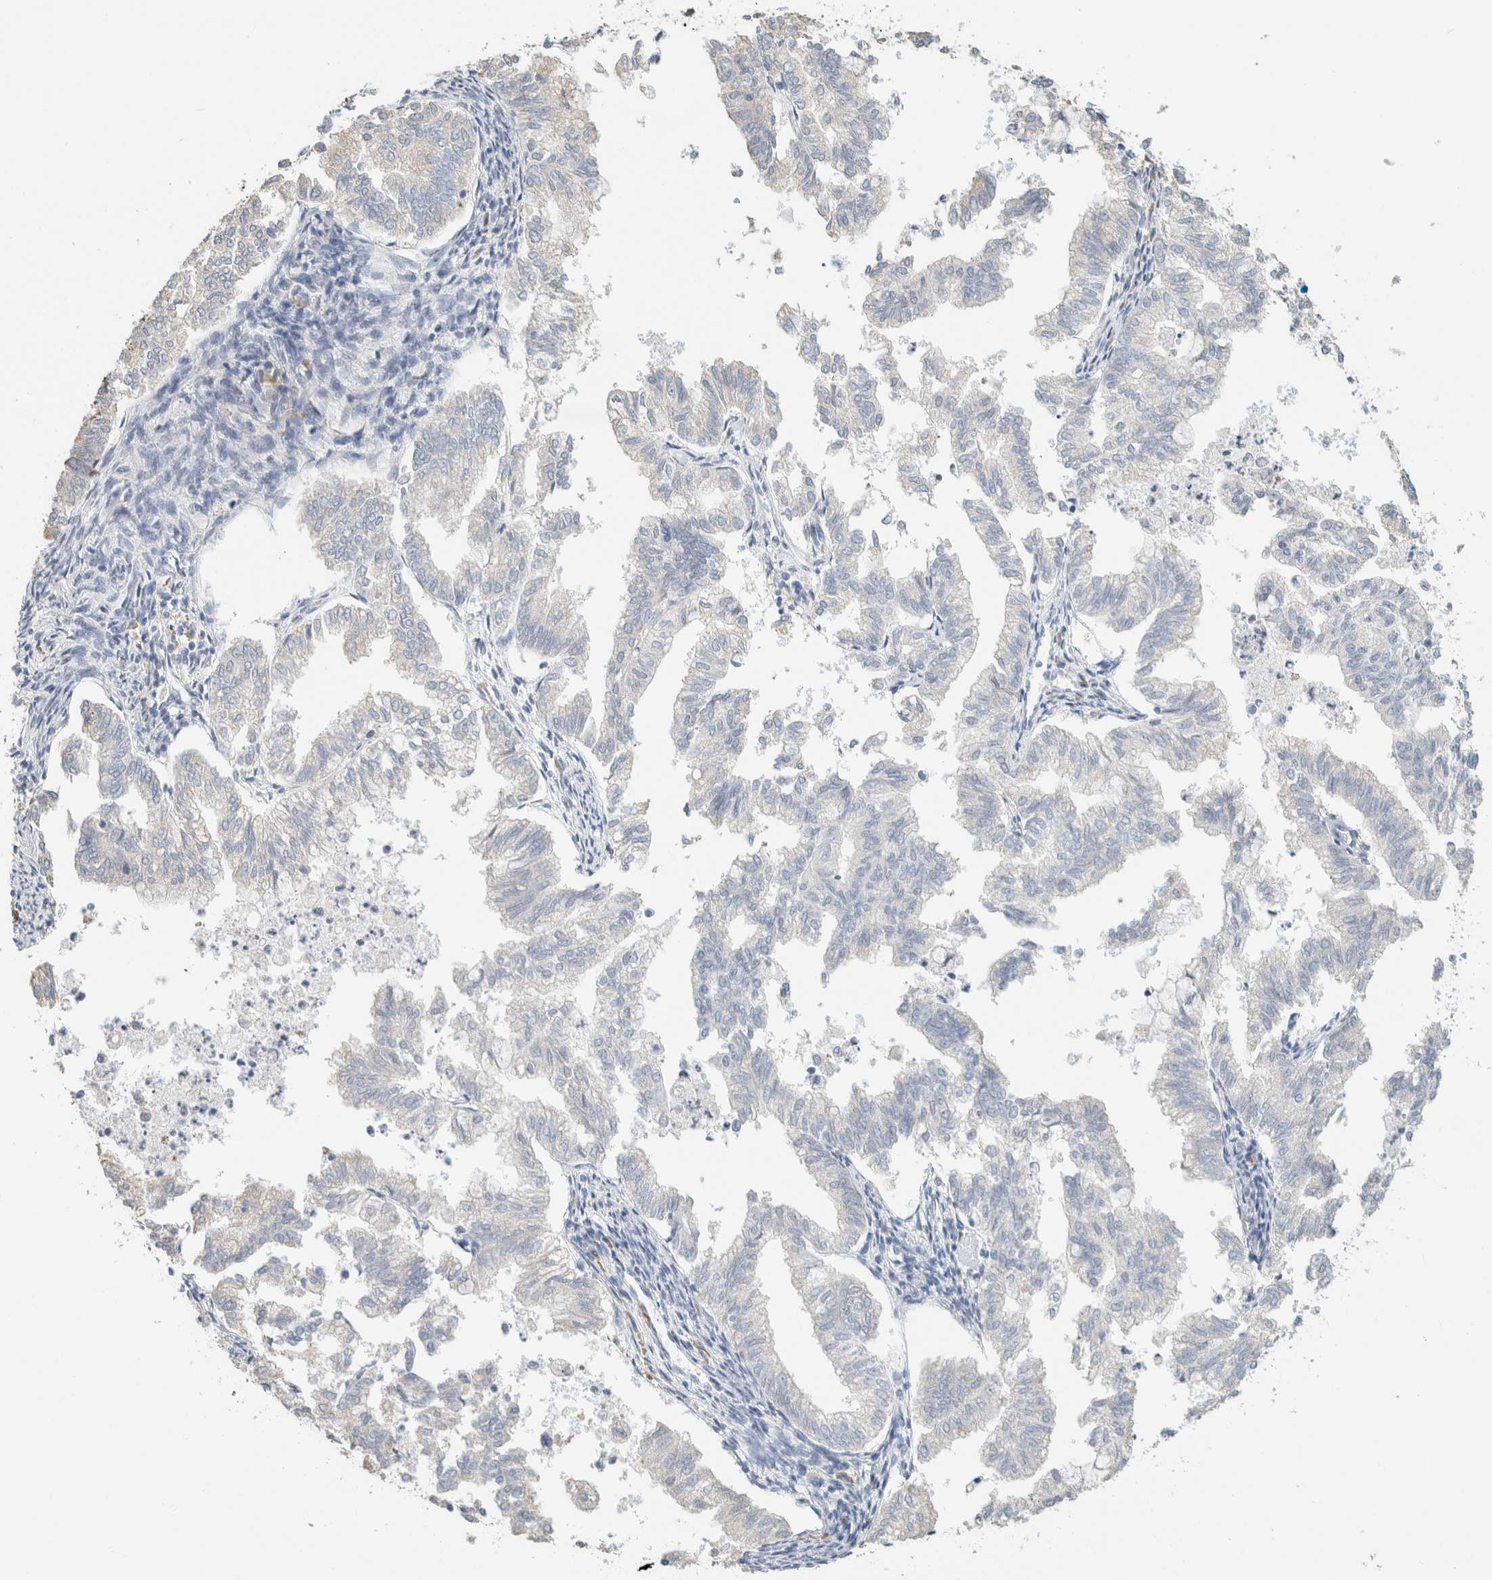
{"staining": {"intensity": "negative", "quantity": "none", "location": "none"}, "tissue": "endometrial cancer", "cell_type": "Tumor cells", "image_type": "cancer", "snomed": [{"axis": "morphology", "description": "Necrosis, NOS"}, {"axis": "morphology", "description": "Adenocarcinoma, NOS"}, {"axis": "topography", "description": "Endometrium"}], "caption": "This is an IHC micrograph of human adenocarcinoma (endometrial). There is no staining in tumor cells.", "gene": "NEFM", "patient": {"sex": "female", "age": 79}}